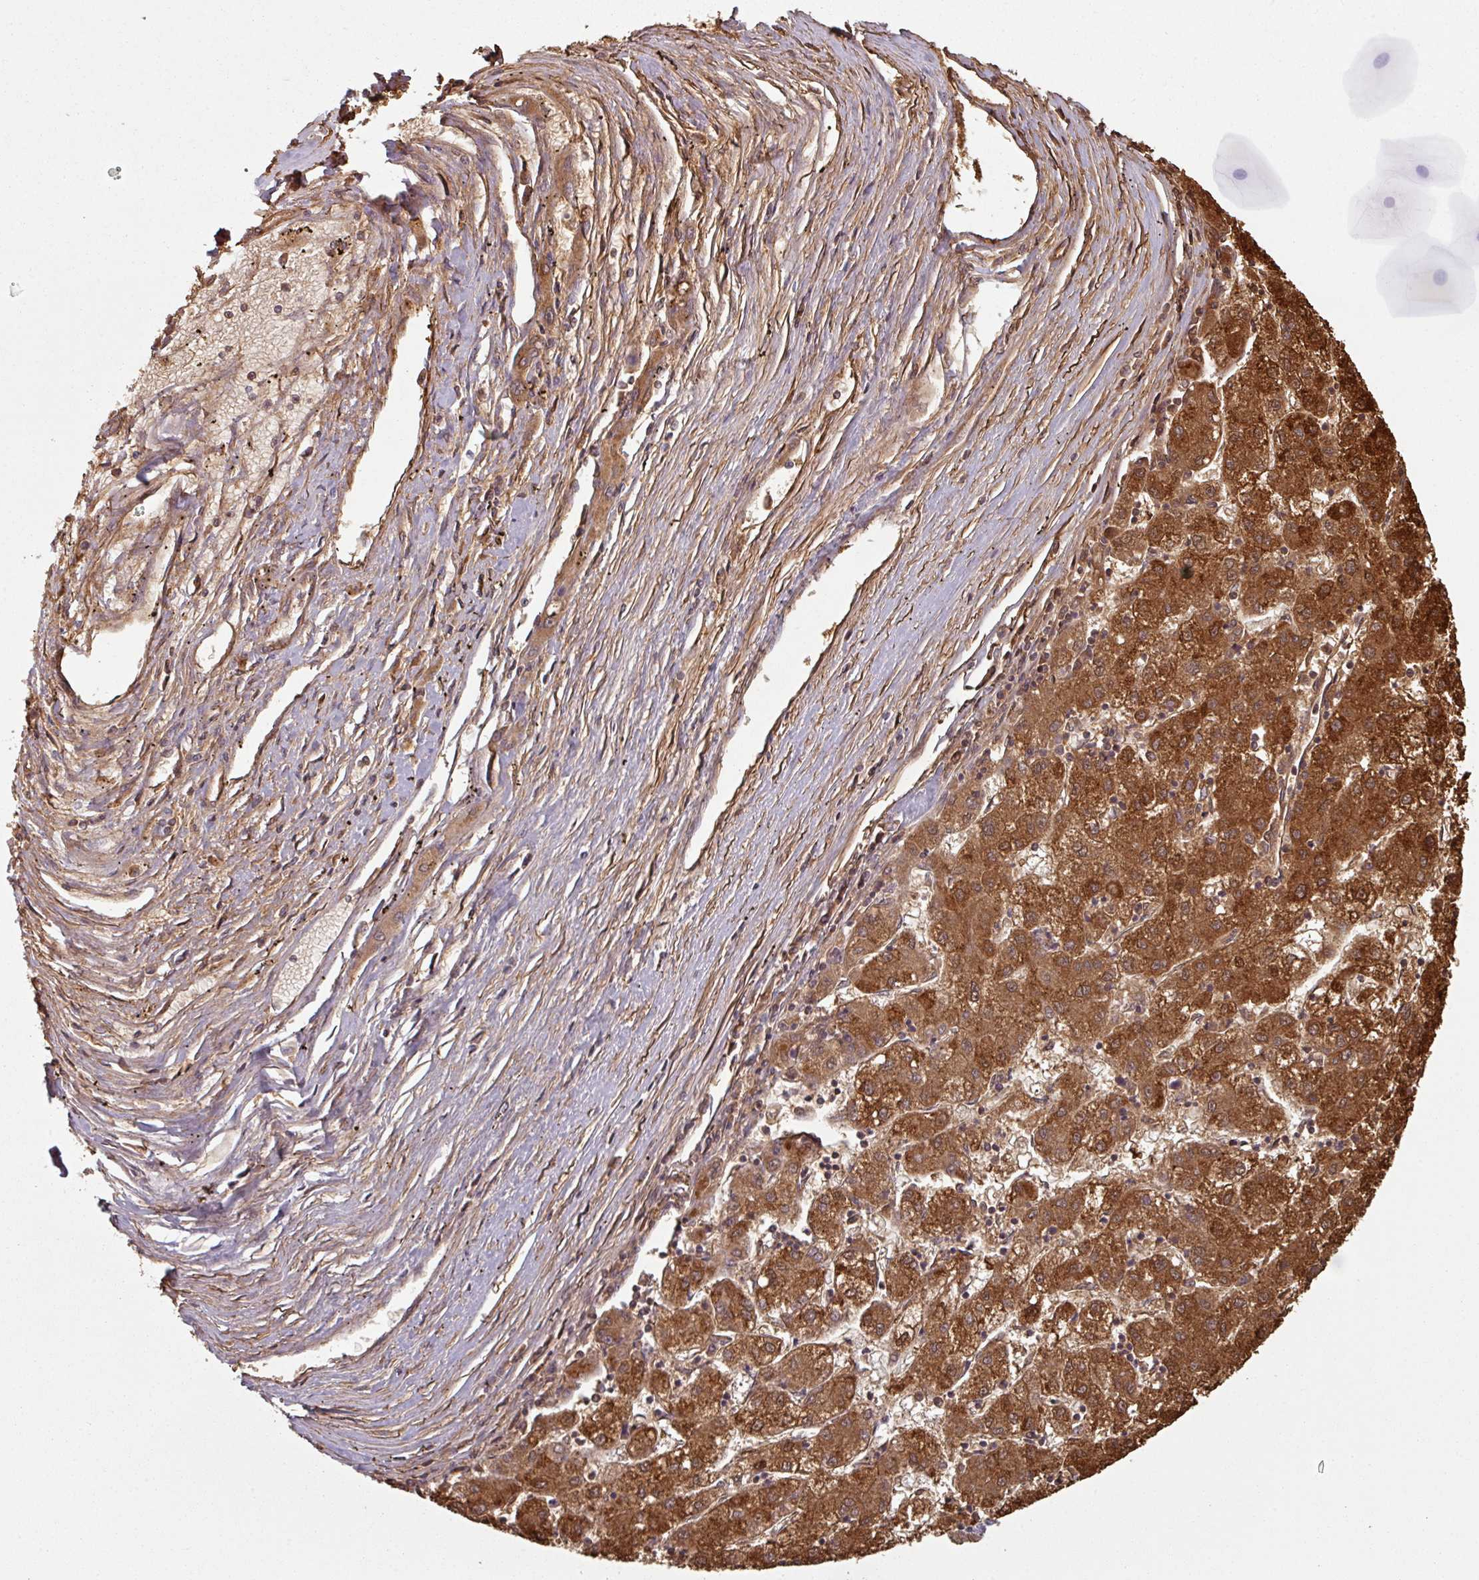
{"staining": {"intensity": "strong", "quantity": ">75%", "location": "cytoplasmic/membranous,nuclear"}, "tissue": "liver cancer", "cell_type": "Tumor cells", "image_type": "cancer", "snomed": [{"axis": "morphology", "description": "Carcinoma, Hepatocellular, NOS"}, {"axis": "topography", "description": "Liver"}], "caption": "A high amount of strong cytoplasmic/membranous and nuclear positivity is identified in approximately >75% of tumor cells in liver cancer (hepatocellular carcinoma) tissue. (brown staining indicates protein expression, while blue staining denotes nuclei).", "gene": "GSTA4", "patient": {"sex": "male", "age": 72}}